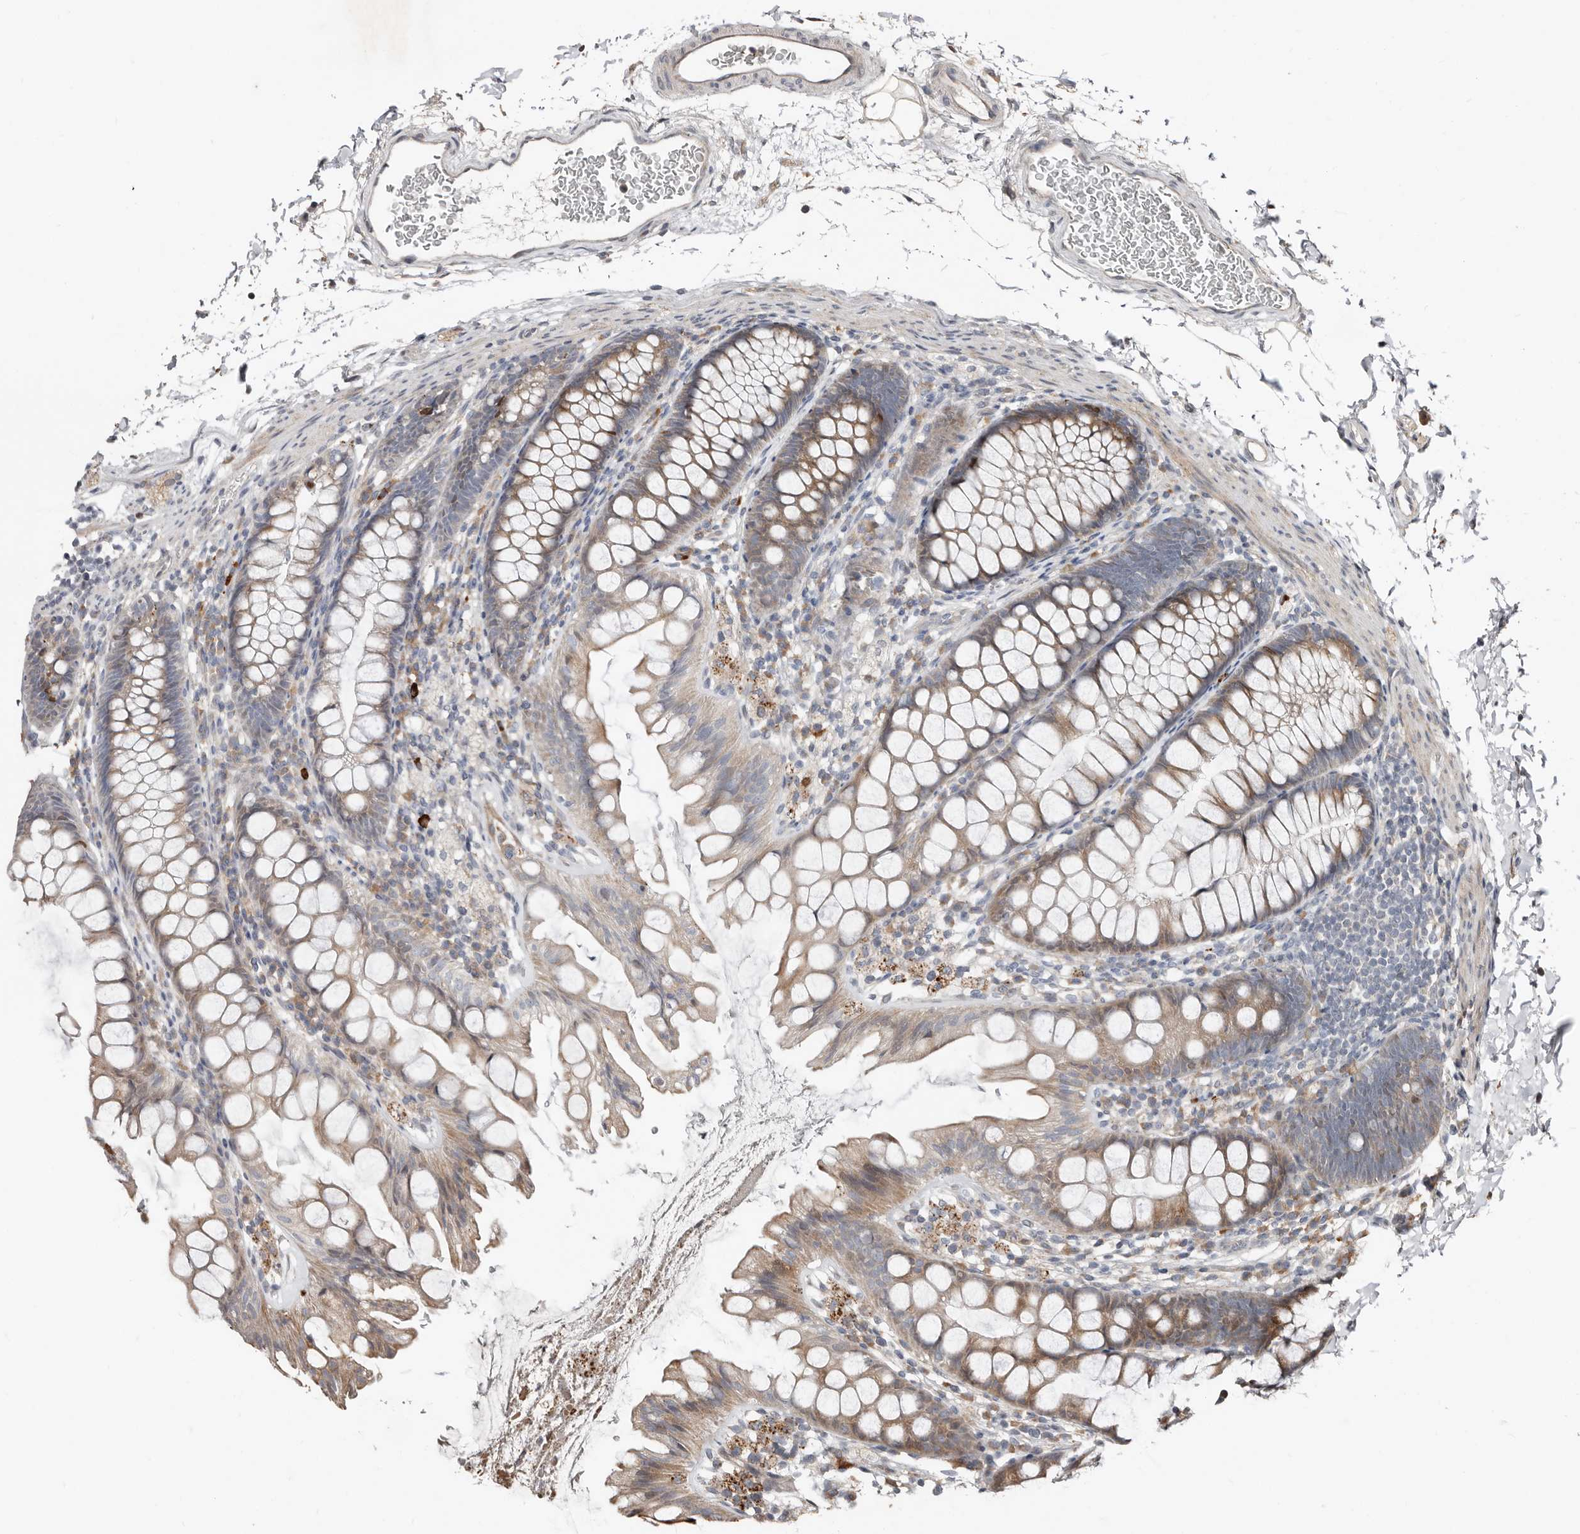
{"staining": {"intensity": "weak", "quantity": "25%-75%", "location": "cytoplasmic/membranous"}, "tissue": "colon", "cell_type": "Endothelial cells", "image_type": "normal", "snomed": [{"axis": "morphology", "description": "Normal tissue, NOS"}, {"axis": "topography", "description": "Colon"}], "caption": "Colon was stained to show a protein in brown. There is low levels of weak cytoplasmic/membranous positivity in approximately 25%-75% of endothelial cells. (brown staining indicates protein expression, while blue staining denotes nuclei).", "gene": "SMYD4", "patient": {"sex": "female", "age": 62}}